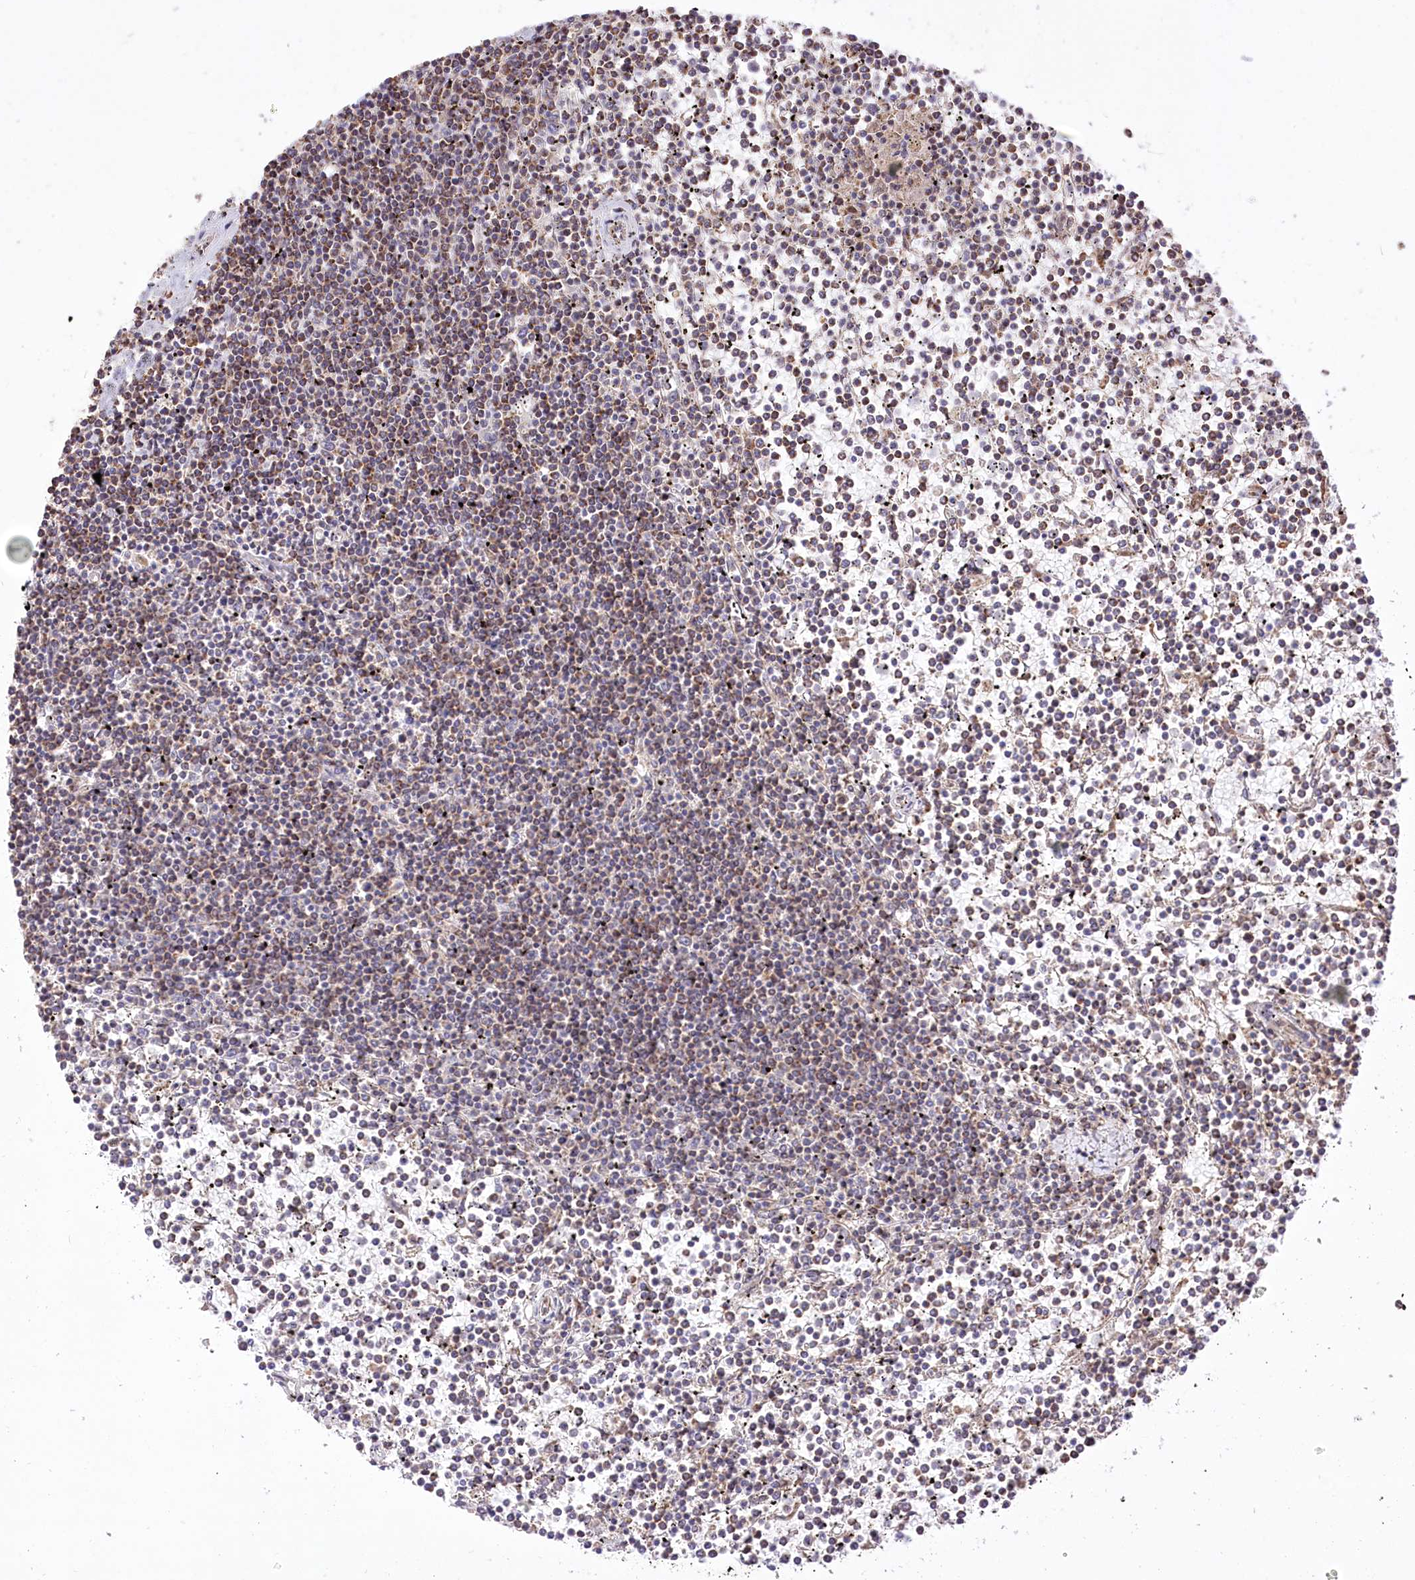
{"staining": {"intensity": "weak", "quantity": "<25%", "location": "cytoplasmic/membranous"}, "tissue": "lymphoma", "cell_type": "Tumor cells", "image_type": "cancer", "snomed": [{"axis": "morphology", "description": "Malignant lymphoma, non-Hodgkin's type, Low grade"}, {"axis": "topography", "description": "Spleen"}], "caption": "Protein analysis of low-grade malignant lymphoma, non-Hodgkin's type displays no significant staining in tumor cells.", "gene": "XYLB", "patient": {"sex": "female", "age": 19}}